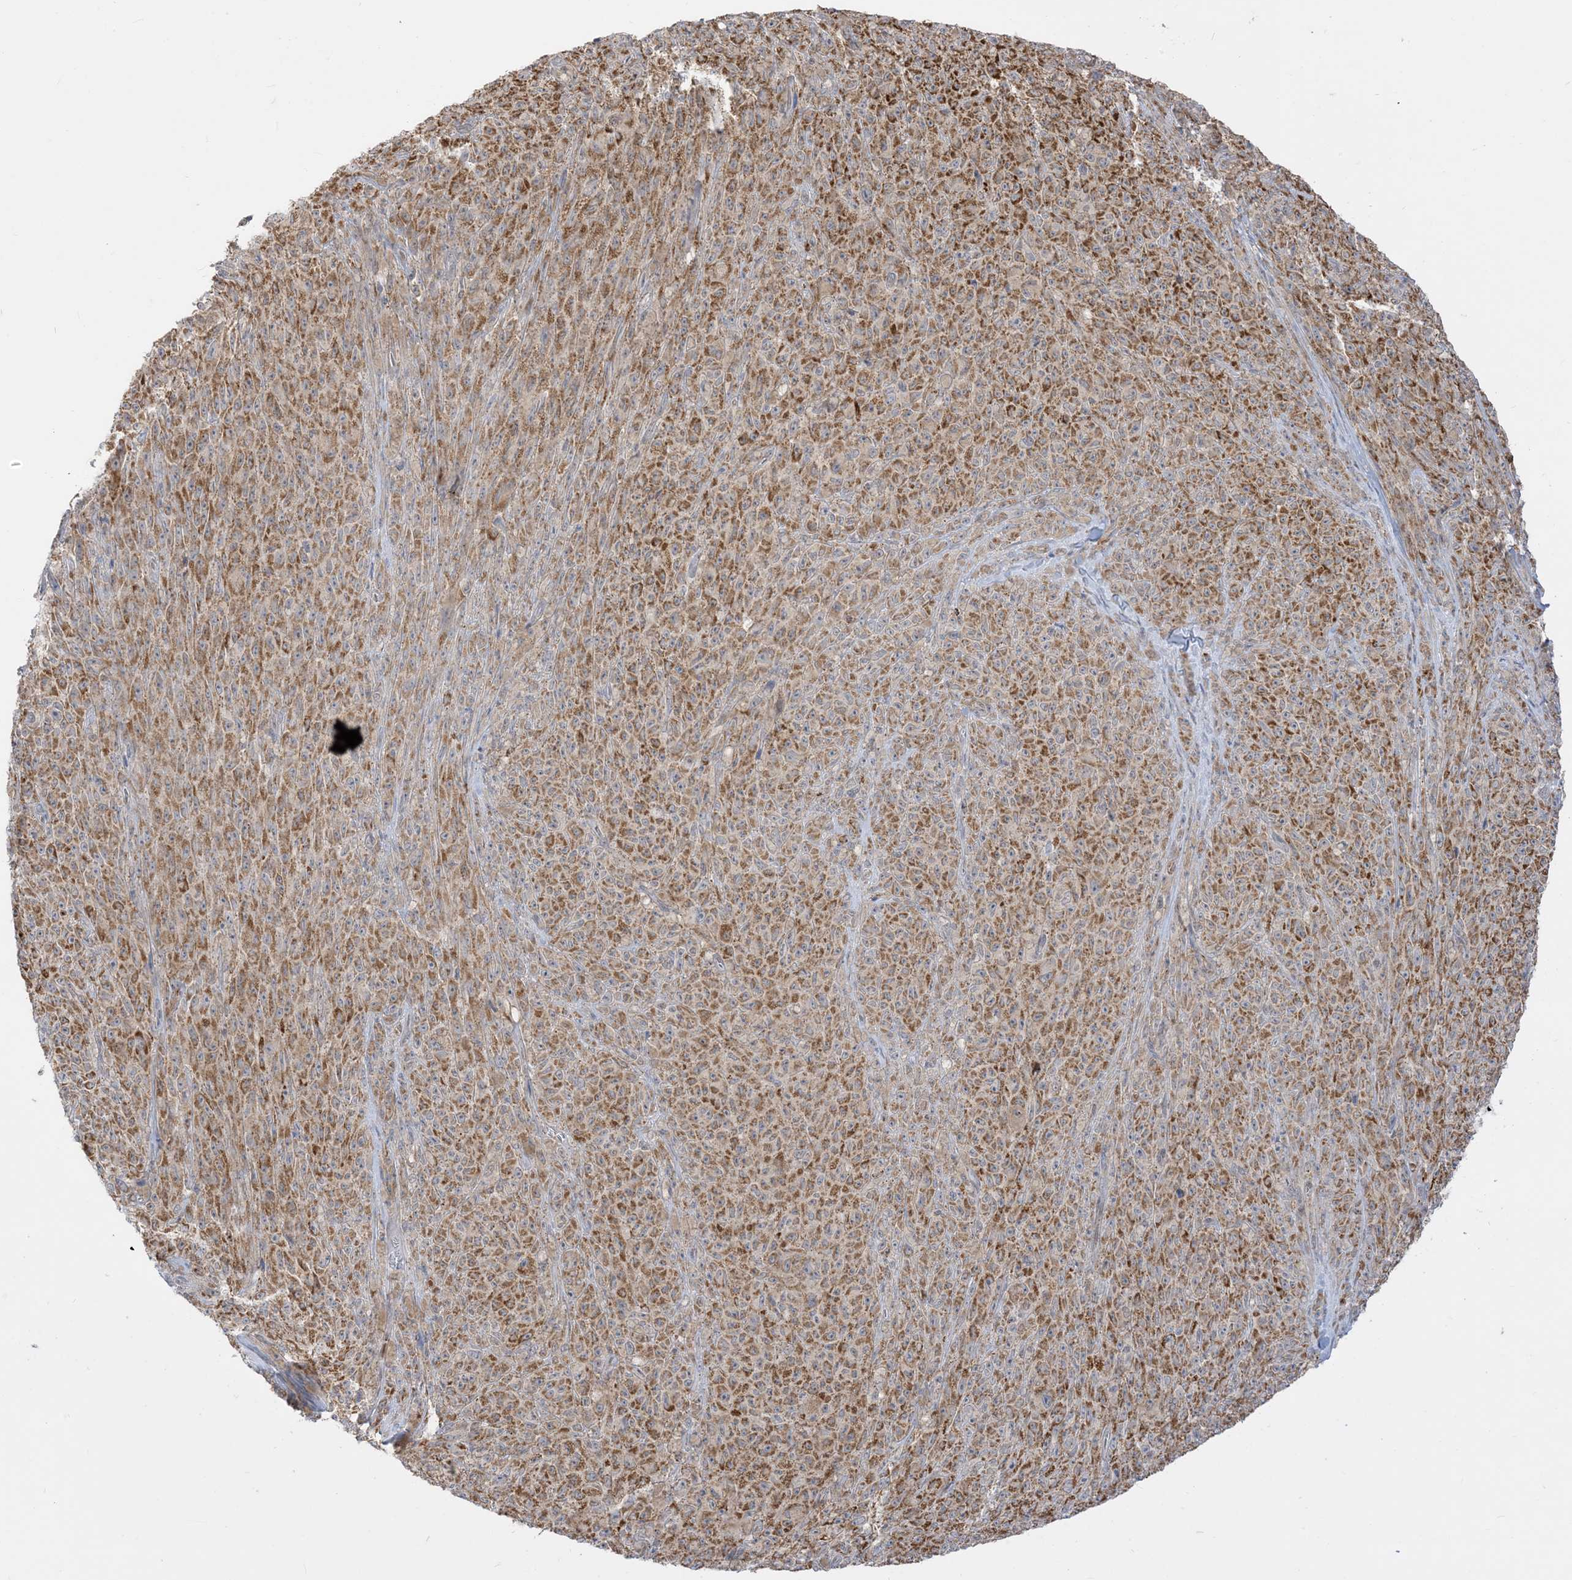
{"staining": {"intensity": "moderate", "quantity": ">75%", "location": "cytoplasmic/membranous"}, "tissue": "melanoma", "cell_type": "Tumor cells", "image_type": "cancer", "snomed": [{"axis": "morphology", "description": "Malignant melanoma, NOS"}, {"axis": "topography", "description": "Skin"}], "caption": "Moderate cytoplasmic/membranous protein positivity is identified in about >75% of tumor cells in malignant melanoma. The protein of interest is shown in brown color, while the nuclei are stained blue.", "gene": "KANSL3", "patient": {"sex": "female", "age": 82}}